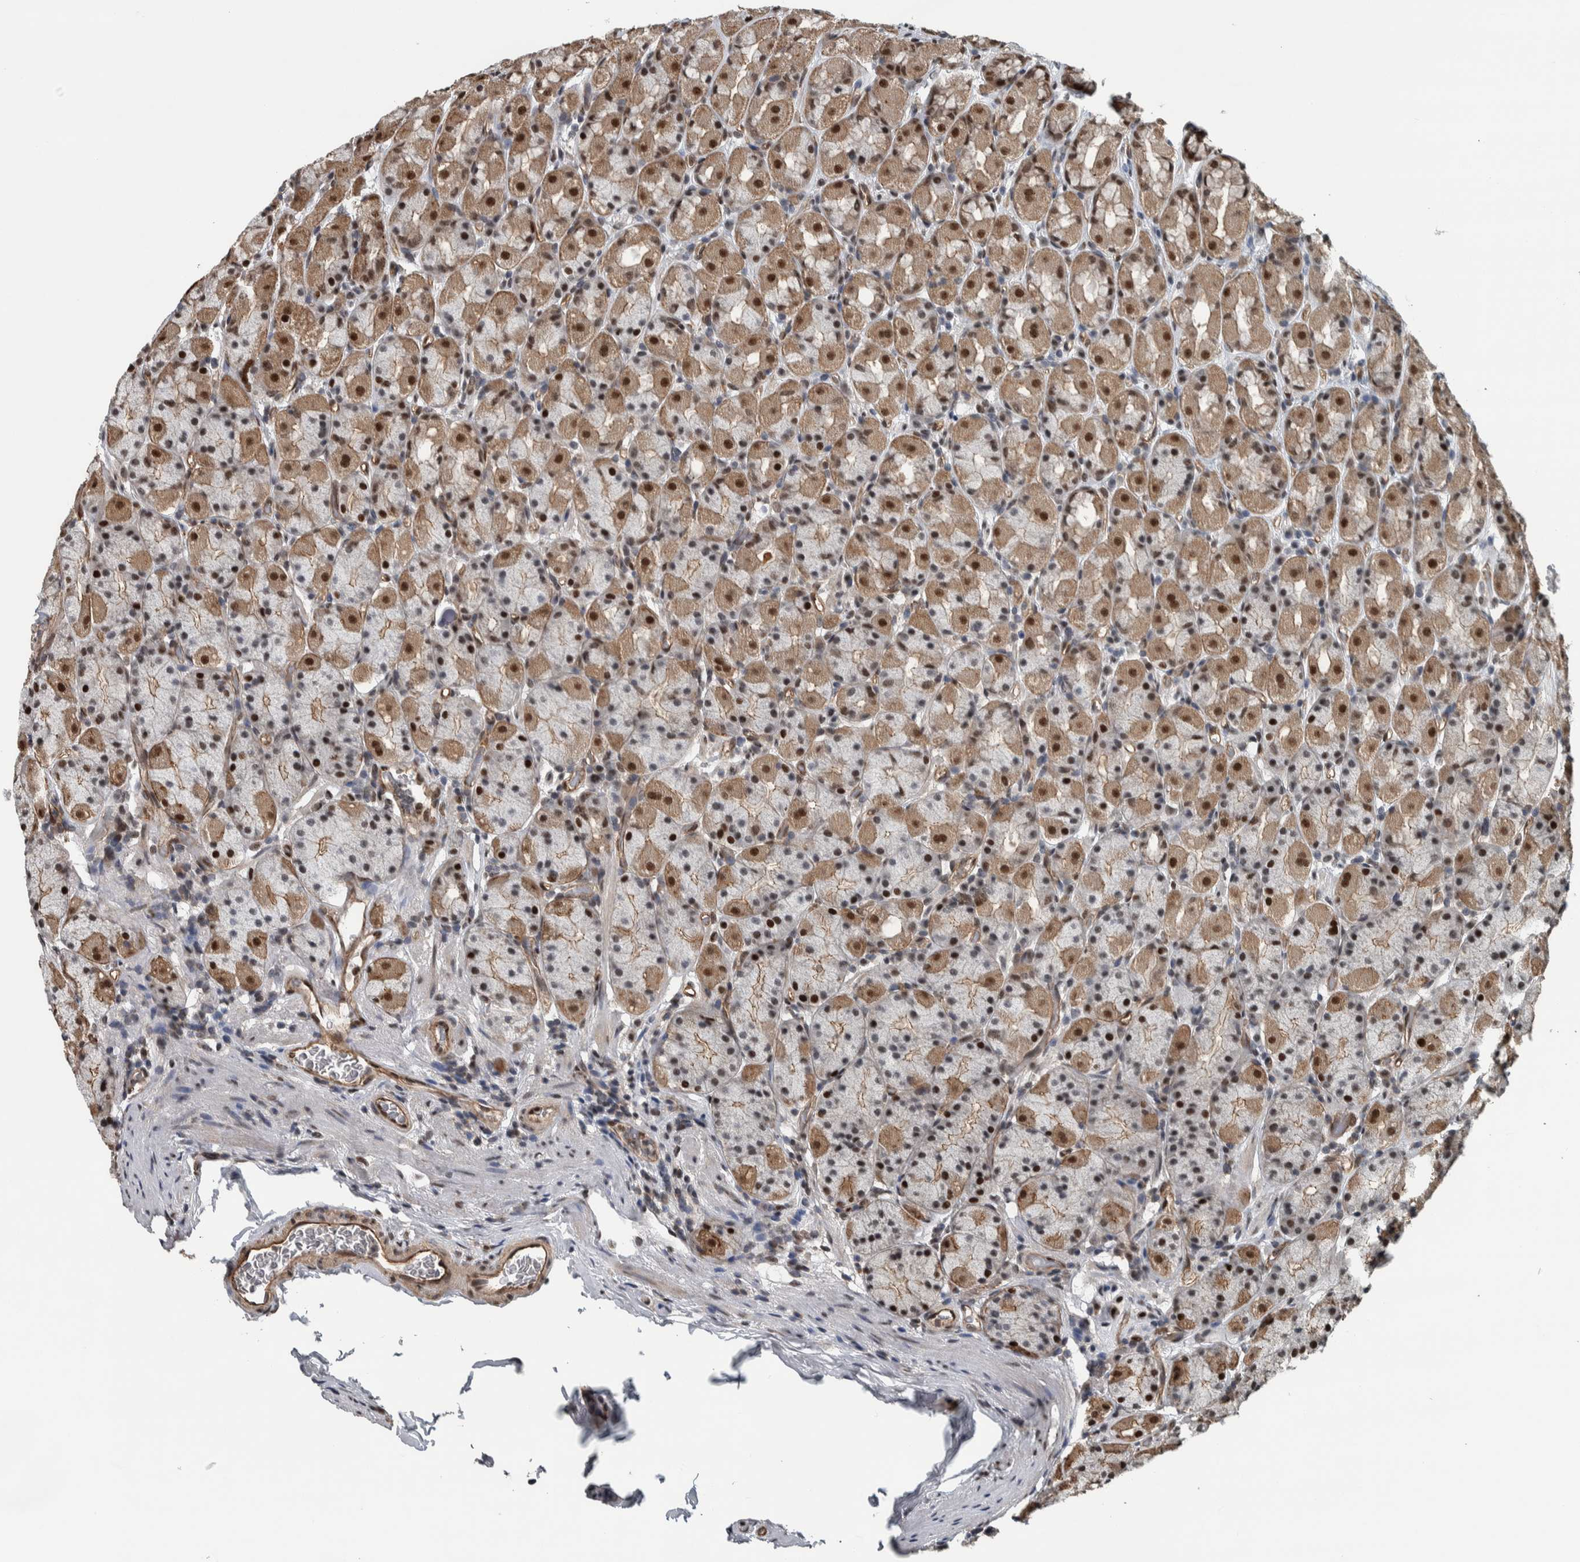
{"staining": {"intensity": "strong", "quantity": "25%-75%", "location": "cytoplasmic/membranous,nuclear"}, "tissue": "stomach", "cell_type": "Glandular cells", "image_type": "normal", "snomed": [{"axis": "morphology", "description": "Normal tissue, NOS"}, {"axis": "topography", "description": "Stomach, upper"}], "caption": "Stomach was stained to show a protein in brown. There is high levels of strong cytoplasmic/membranous,nuclear expression in about 25%-75% of glandular cells. (DAB = brown stain, brightfield microscopy at high magnification).", "gene": "FAM135B", "patient": {"sex": "male", "age": 68}}